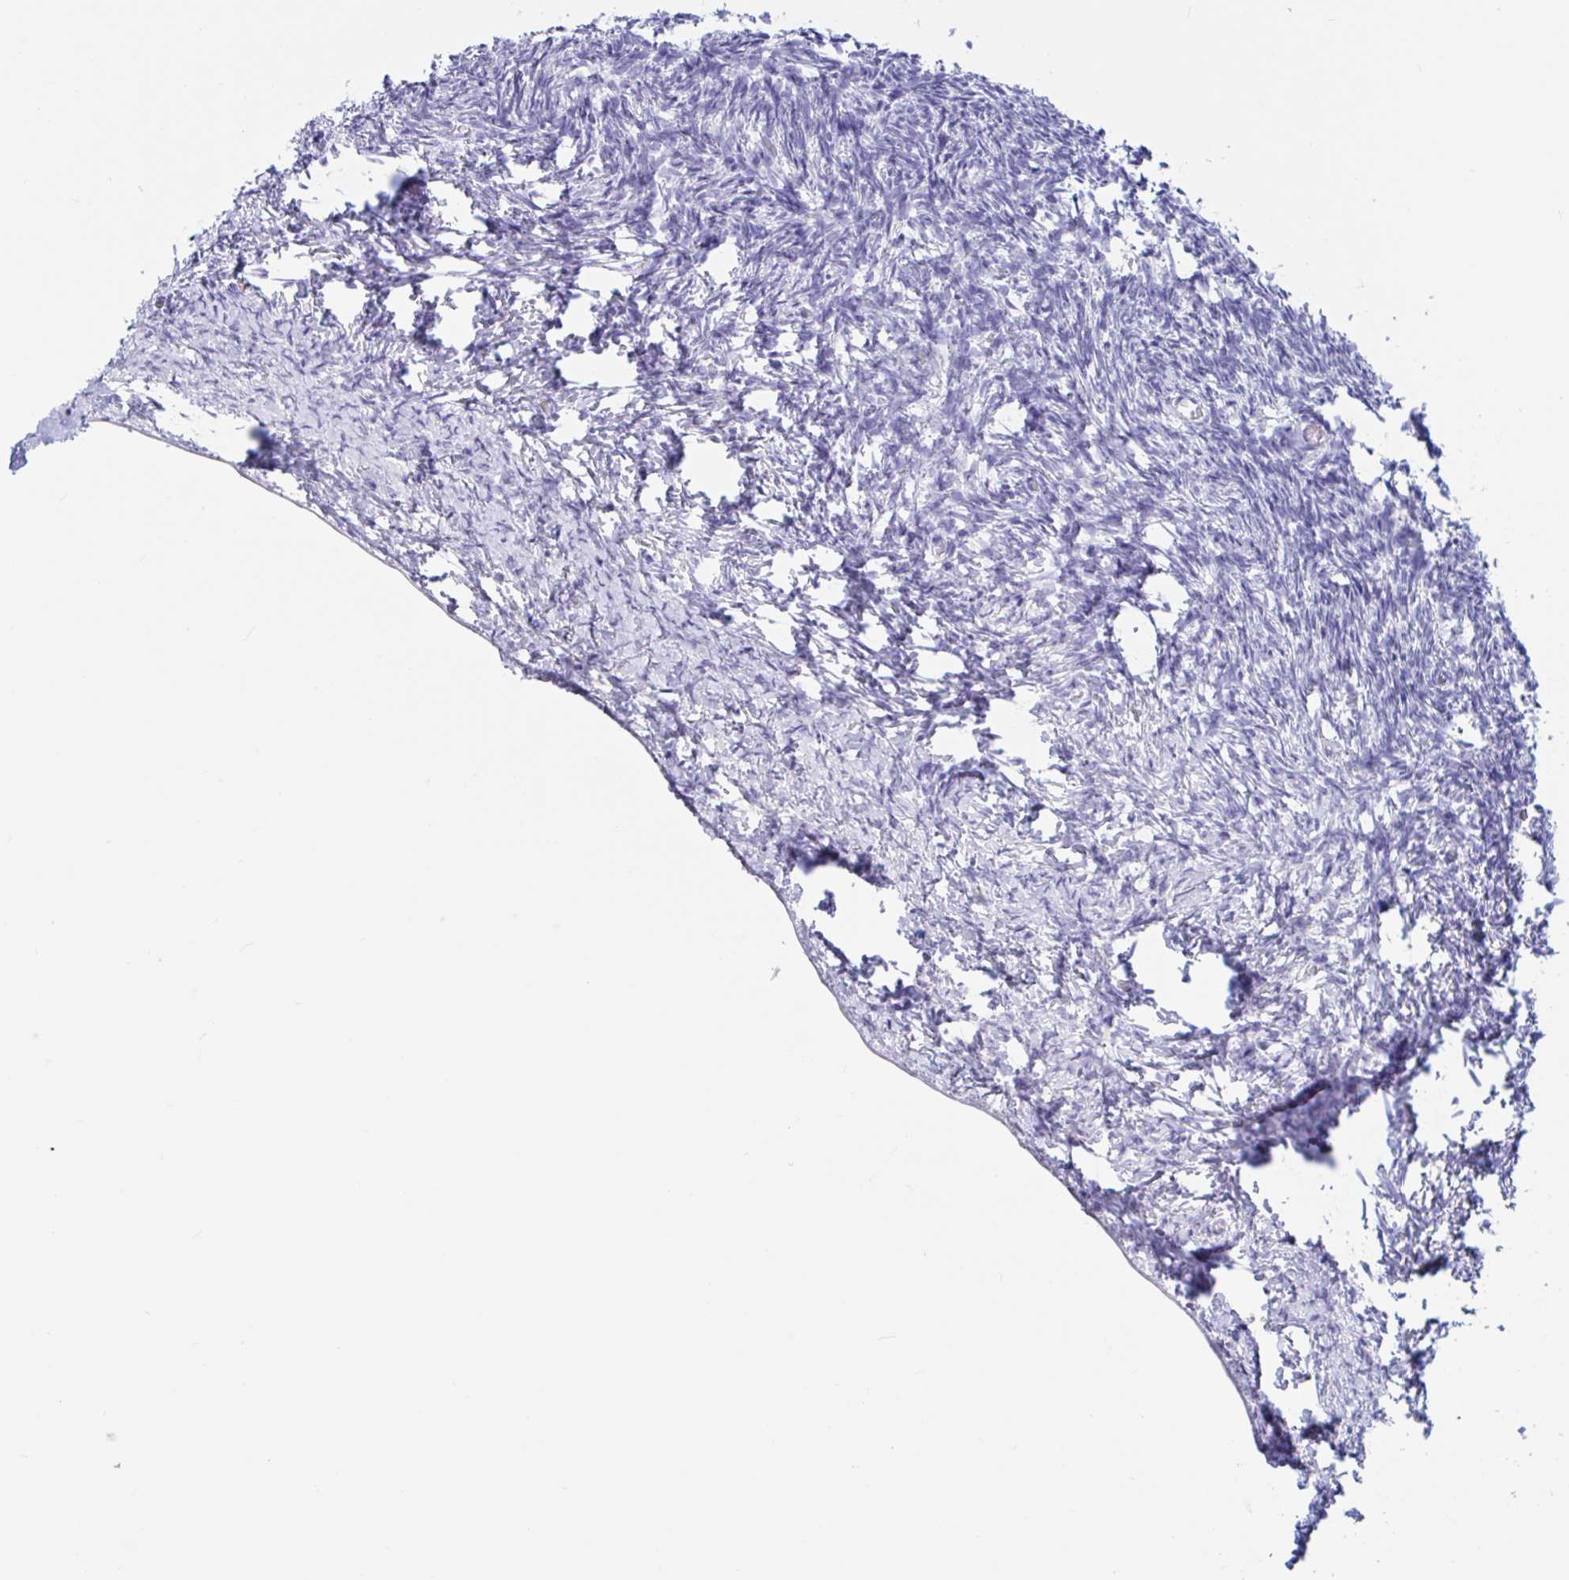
{"staining": {"intensity": "negative", "quantity": "none", "location": "none"}, "tissue": "ovary", "cell_type": "Ovarian stroma cells", "image_type": "normal", "snomed": [{"axis": "morphology", "description": "Normal tissue, NOS"}, {"axis": "topography", "description": "Ovary"}], "caption": "IHC of benign ovary demonstrates no positivity in ovarian stroma cells.", "gene": "ZNHIT2", "patient": {"sex": "female", "age": 39}}